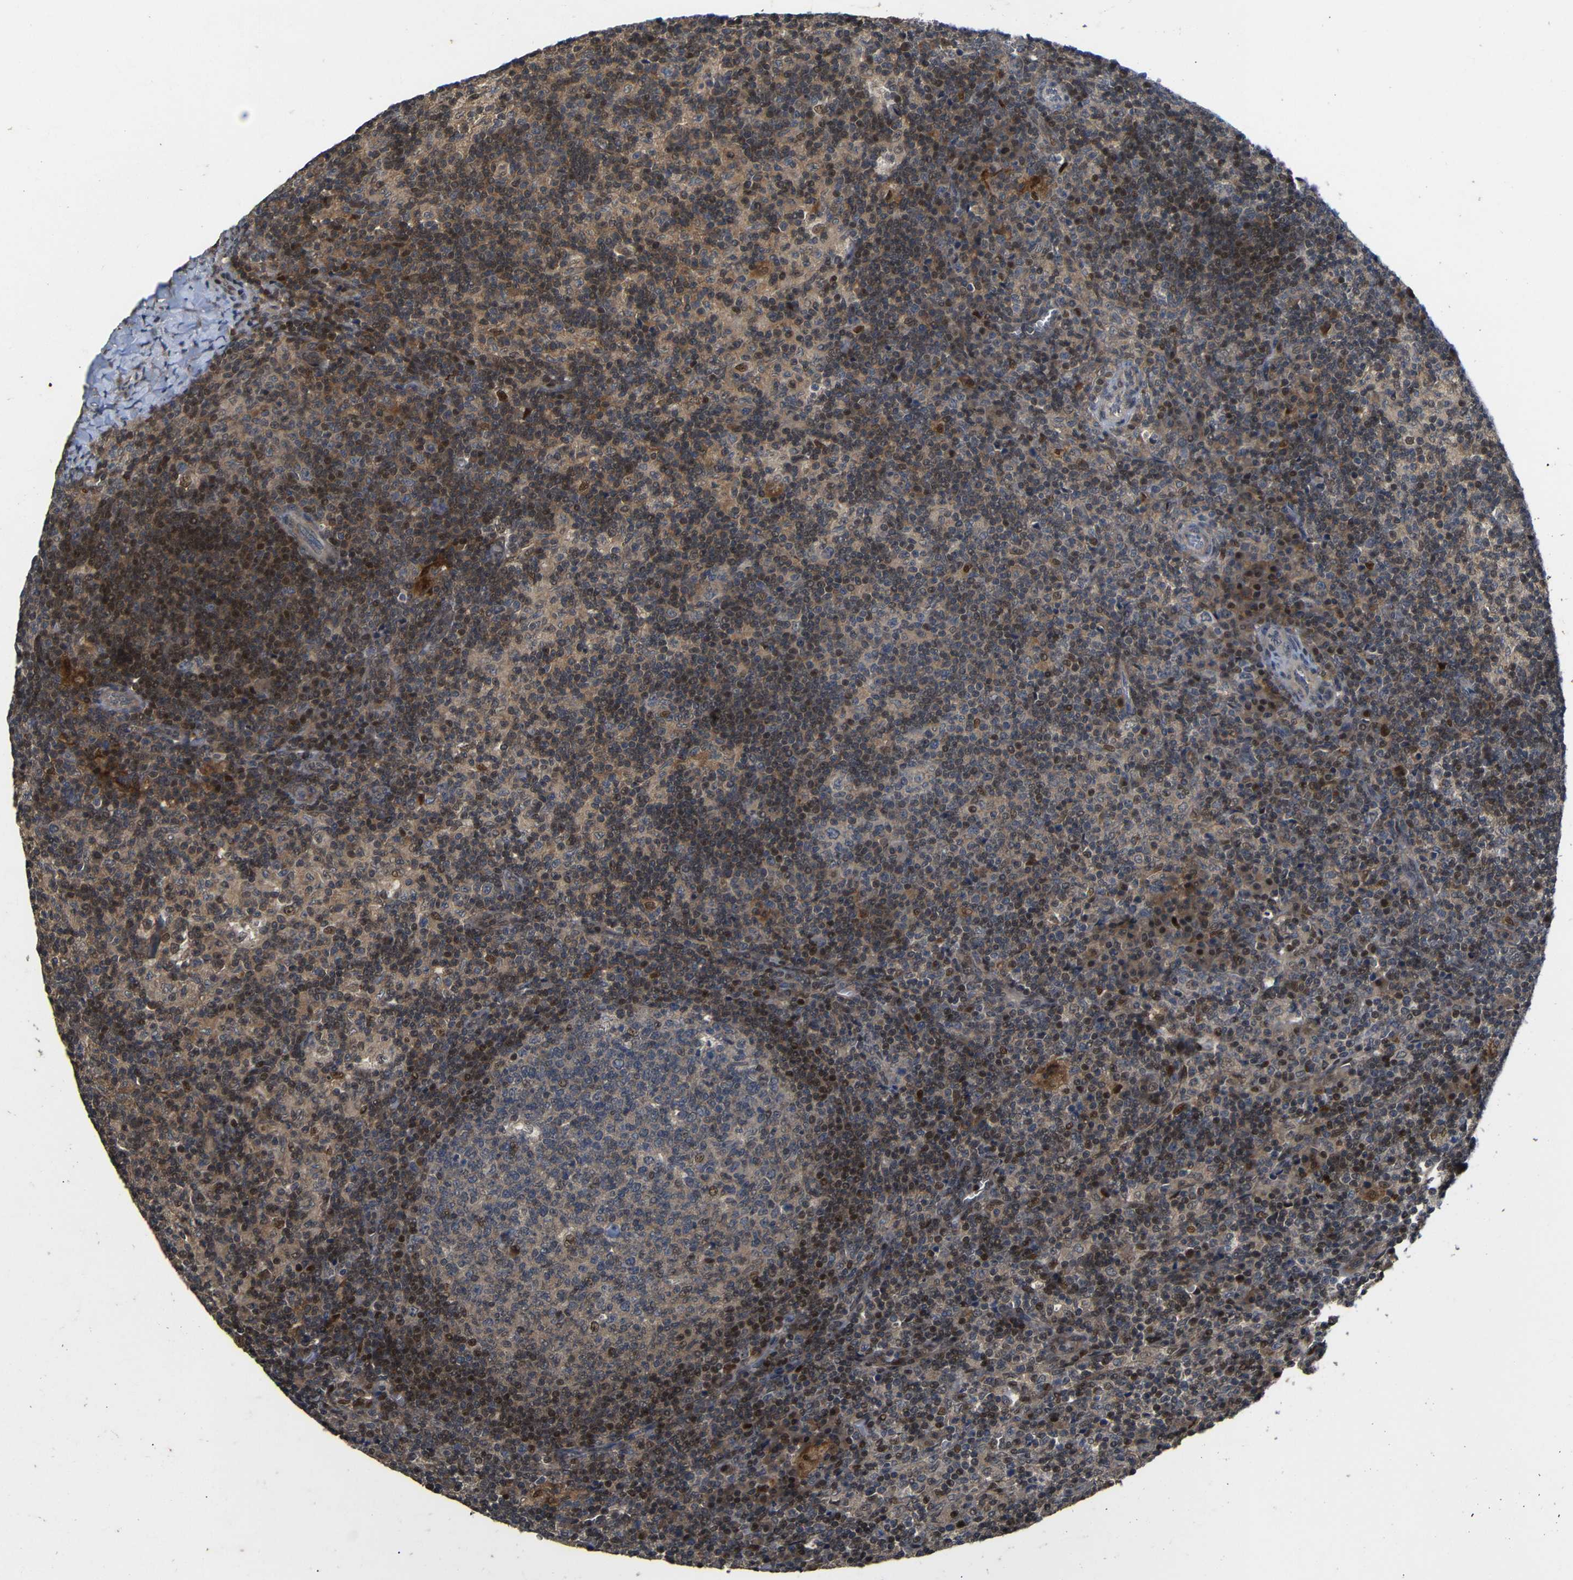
{"staining": {"intensity": "moderate", "quantity": "<25%", "location": "nuclear"}, "tissue": "lymph node", "cell_type": "Germinal center cells", "image_type": "normal", "snomed": [{"axis": "morphology", "description": "Normal tissue, NOS"}, {"axis": "morphology", "description": "Inflammation, NOS"}, {"axis": "topography", "description": "Lymph node"}], "caption": "Moderate nuclear staining is appreciated in approximately <25% of germinal center cells in normal lymph node.", "gene": "ATG12", "patient": {"sex": "male", "age": 55}}